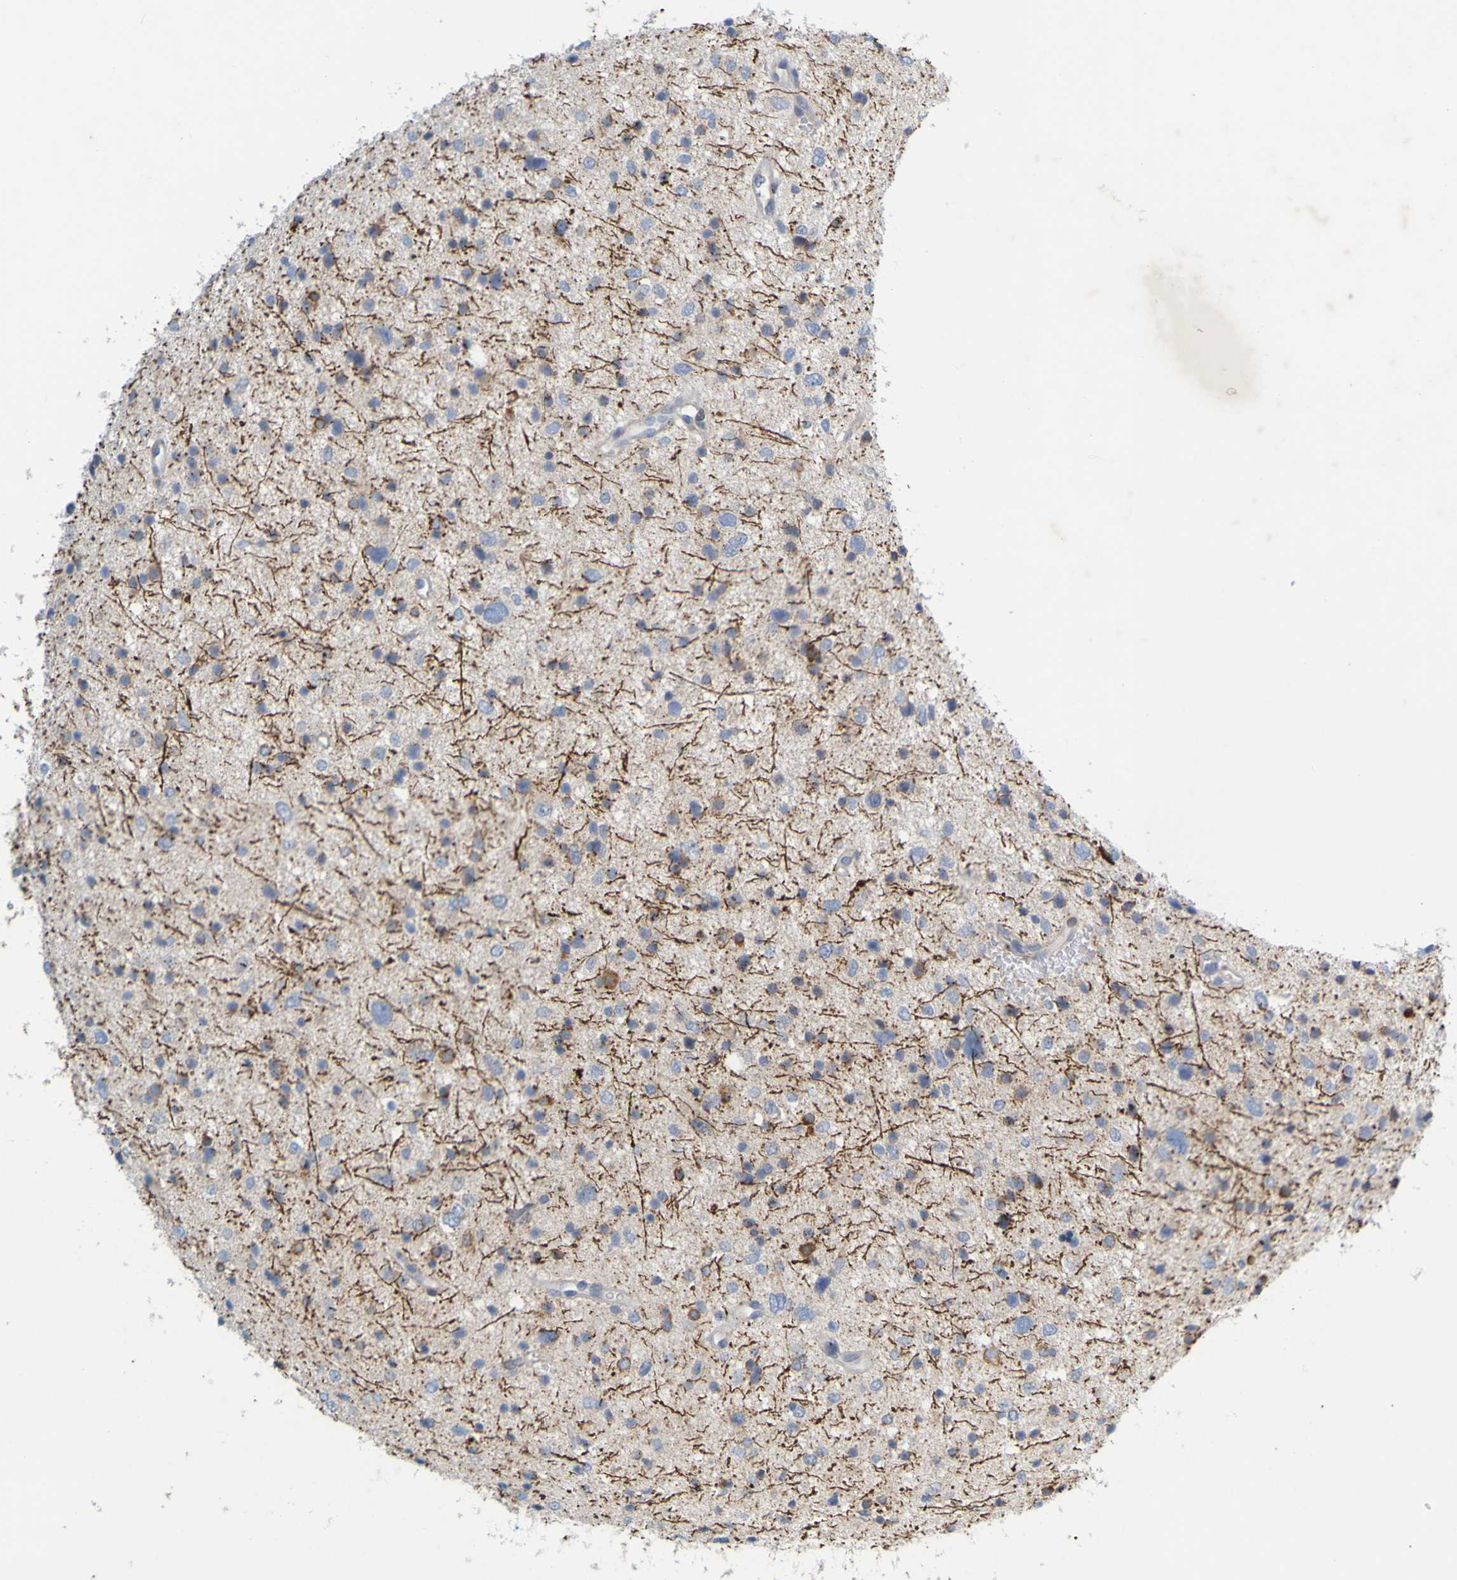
{"staining": {"intensity": "negative", "quantity": "none", "location": "none"}, "tissue": "glioma", "cell_type": "Tumor cells", "image_type": "cancer", "snomed": [{"axis": "morphology", "description": "Glioma, malignant, Low grade"}, {"axis": "topography", "description": "Brain"}], "caption": "Glioma was stained to show a protein in brown. There is no significant expression in tumor cells.", "gene": "MAG", "patient": {"sex": "female", "age": 37}}